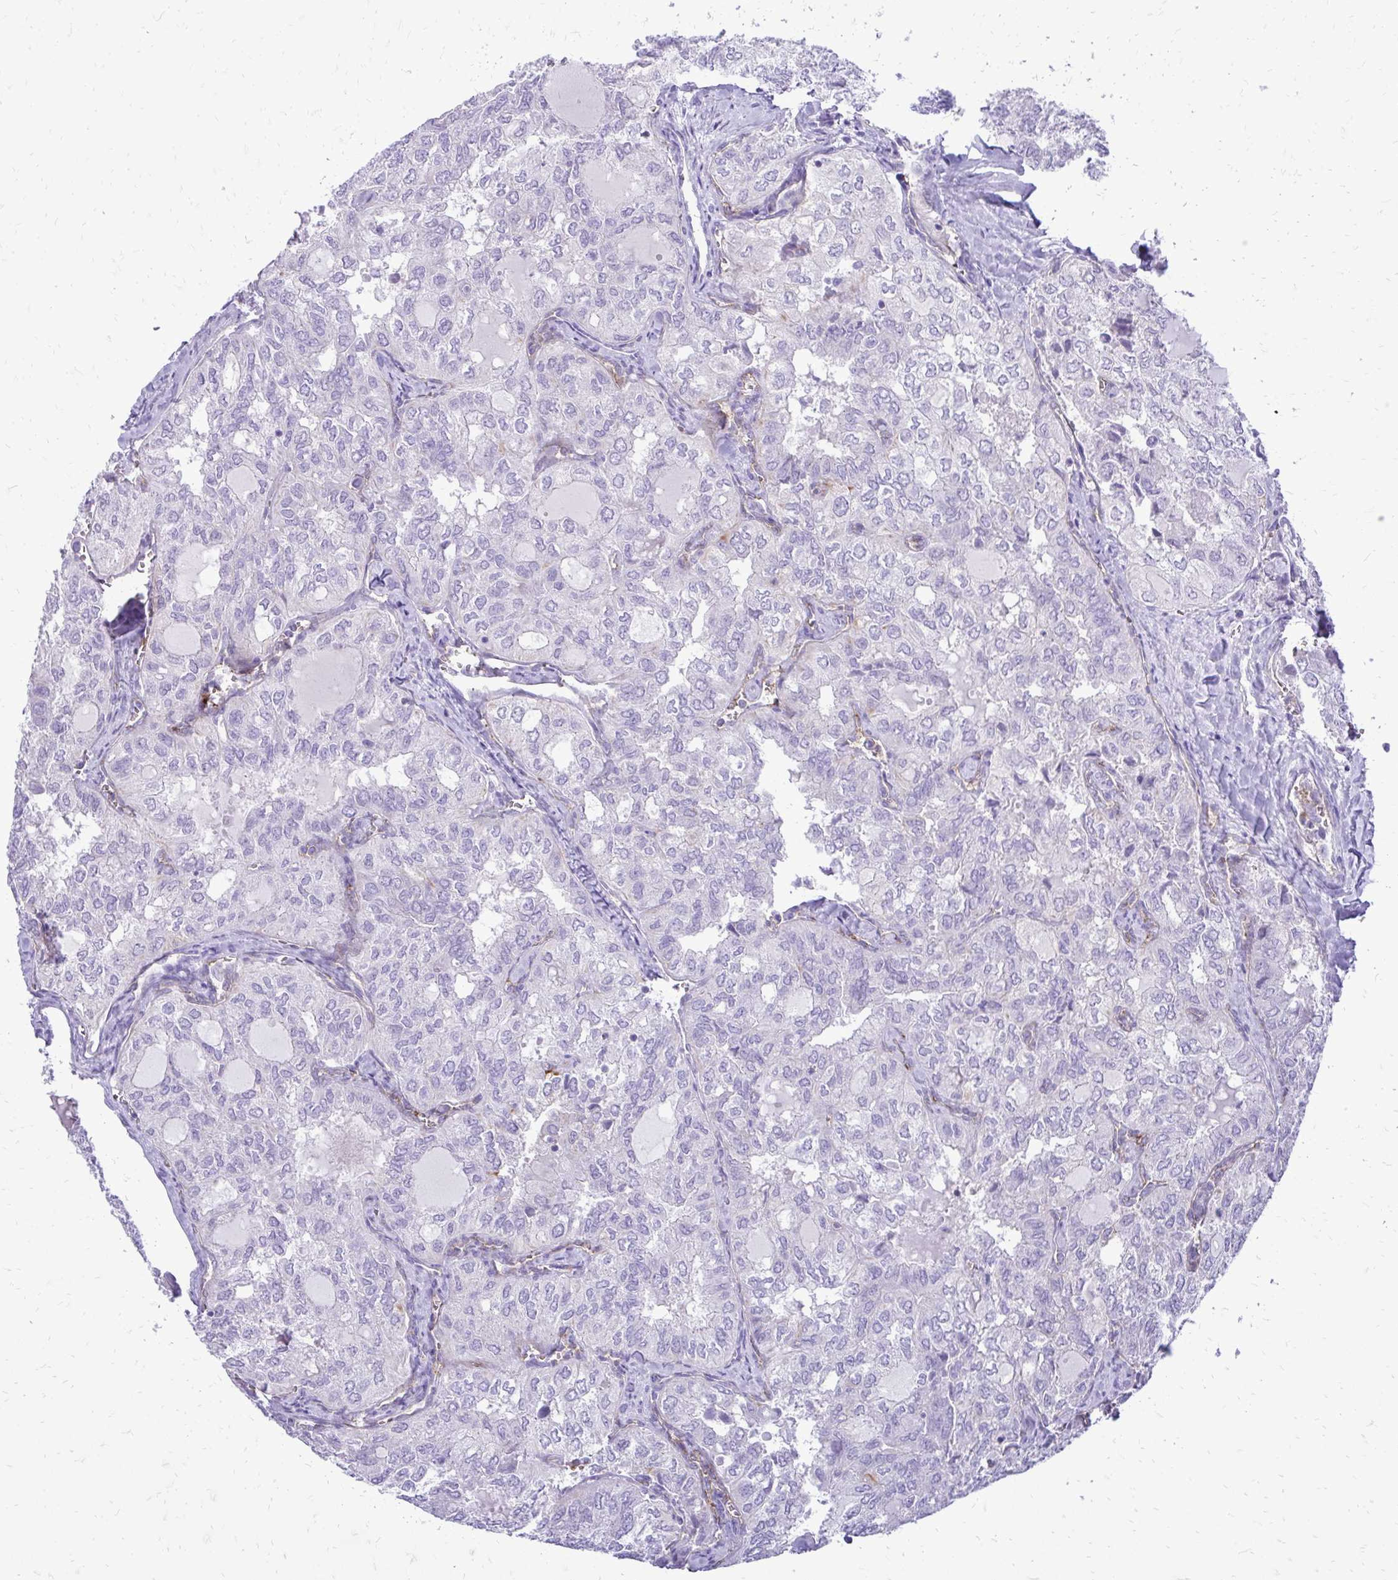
{"staining": {"intensity": "negative", "quantity": "none", "location": "none"}, "tissue": "thyroid cancer", "cell_type": "Tumor cells", "image_type": "cancer", "snomed": [{"axis": "morphology", "description": "Follicular adenoma carcinoma, NOS"}, {"axis": "topography", "description": "Thyroid gland"}], "caption": "Immunohistochemistry micrograph of neoplastic tissue: follicular adenoma carcinoma (thyroid) stained with DAB (3,3'-diaminobenzidine) demonstrates no significant protein expression in tumor cells.", "gene": "PELI3", "patient": {"sex": "male", "age": 75}}